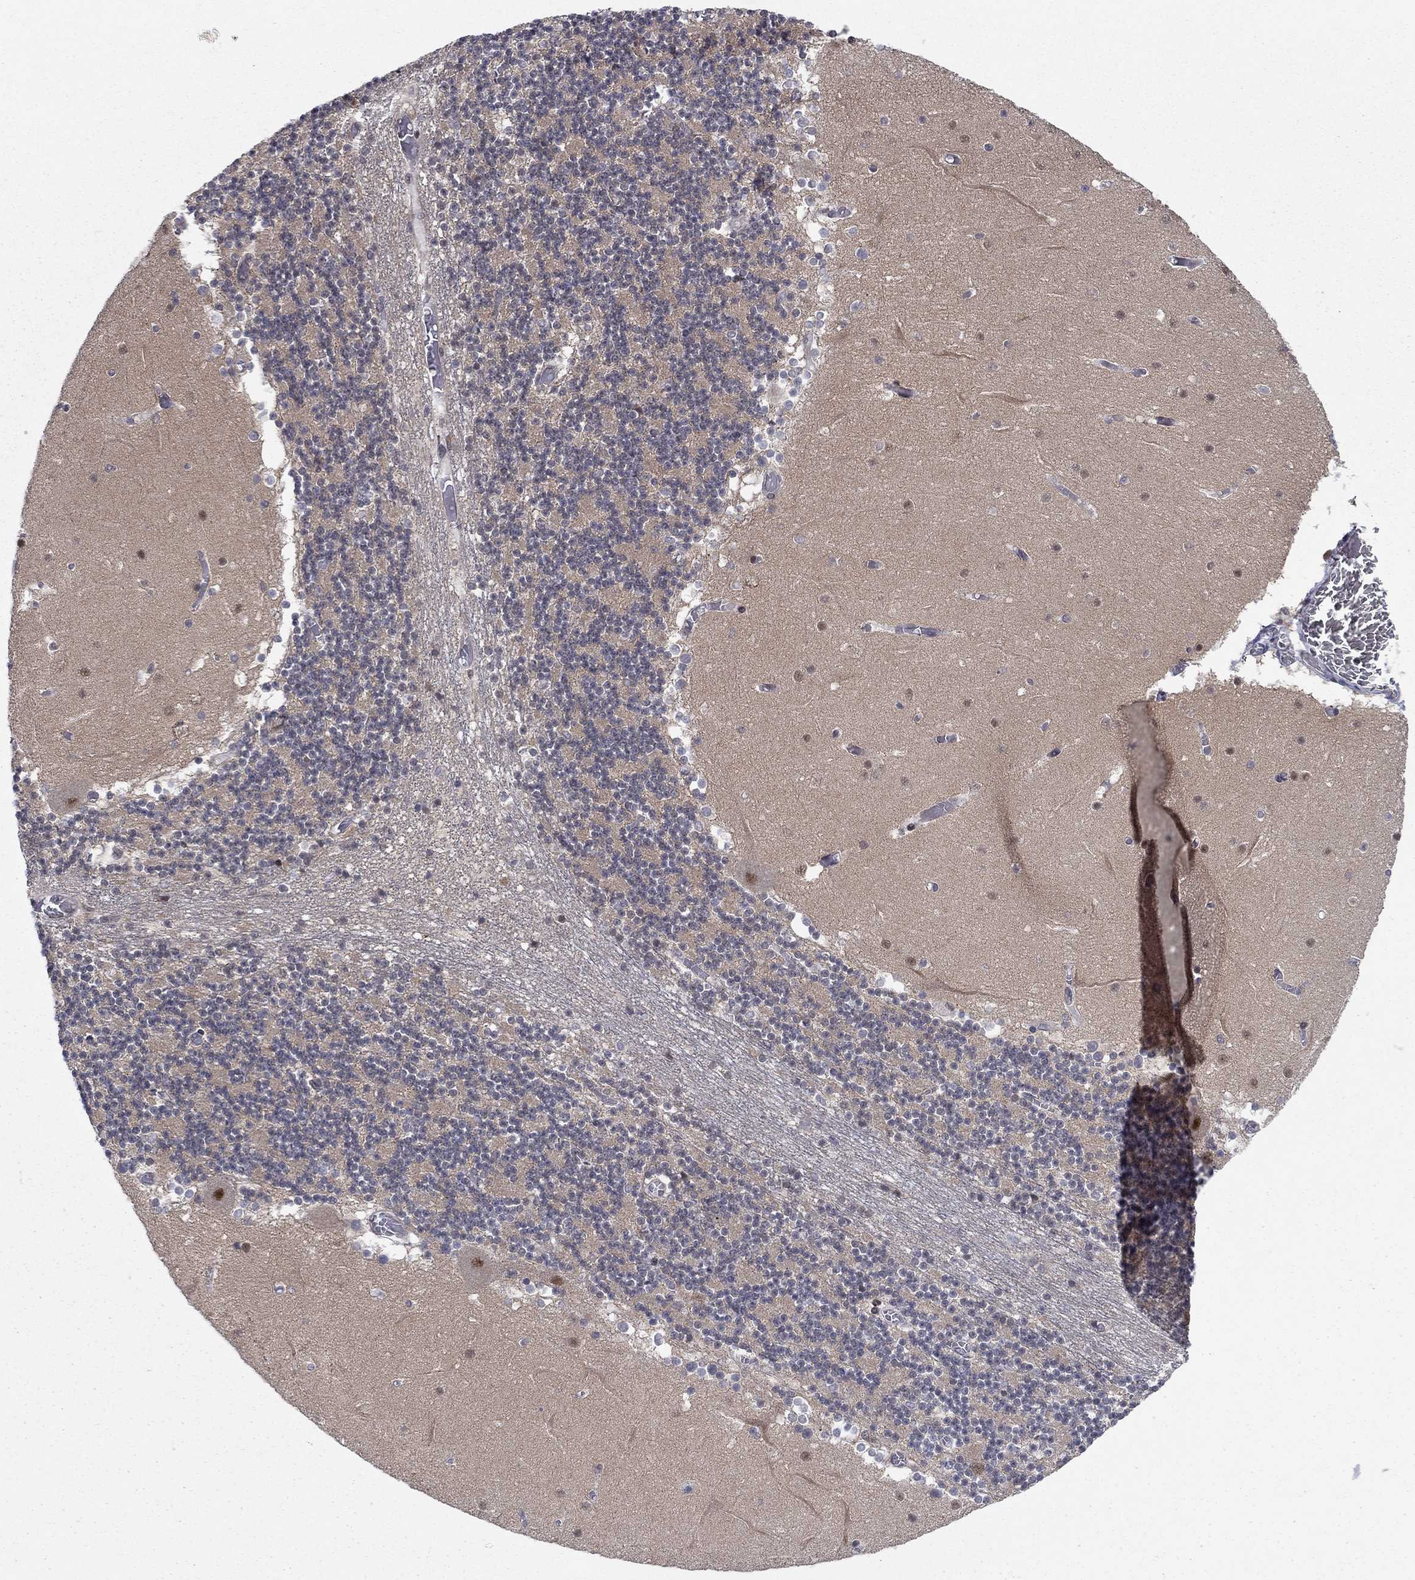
{"staining": {"intensity": "negative", "quantity": "none", "location": "none"}, "tissue": "cerebellum", "cell_type": "Cells in granular layer", "image_type": "normal", "snomed": [{"axis": "morphology", "description": "Normal tissue, NOS"}, {"axis": "topography", "description": "Cerebellum"}], "caption": "This is an IHC photomicrograph of normal human cerebellum. There is no staining in cells in granular layer.", "gene": "PSMC1", "patient": {"sex": "female", "age": 28}}